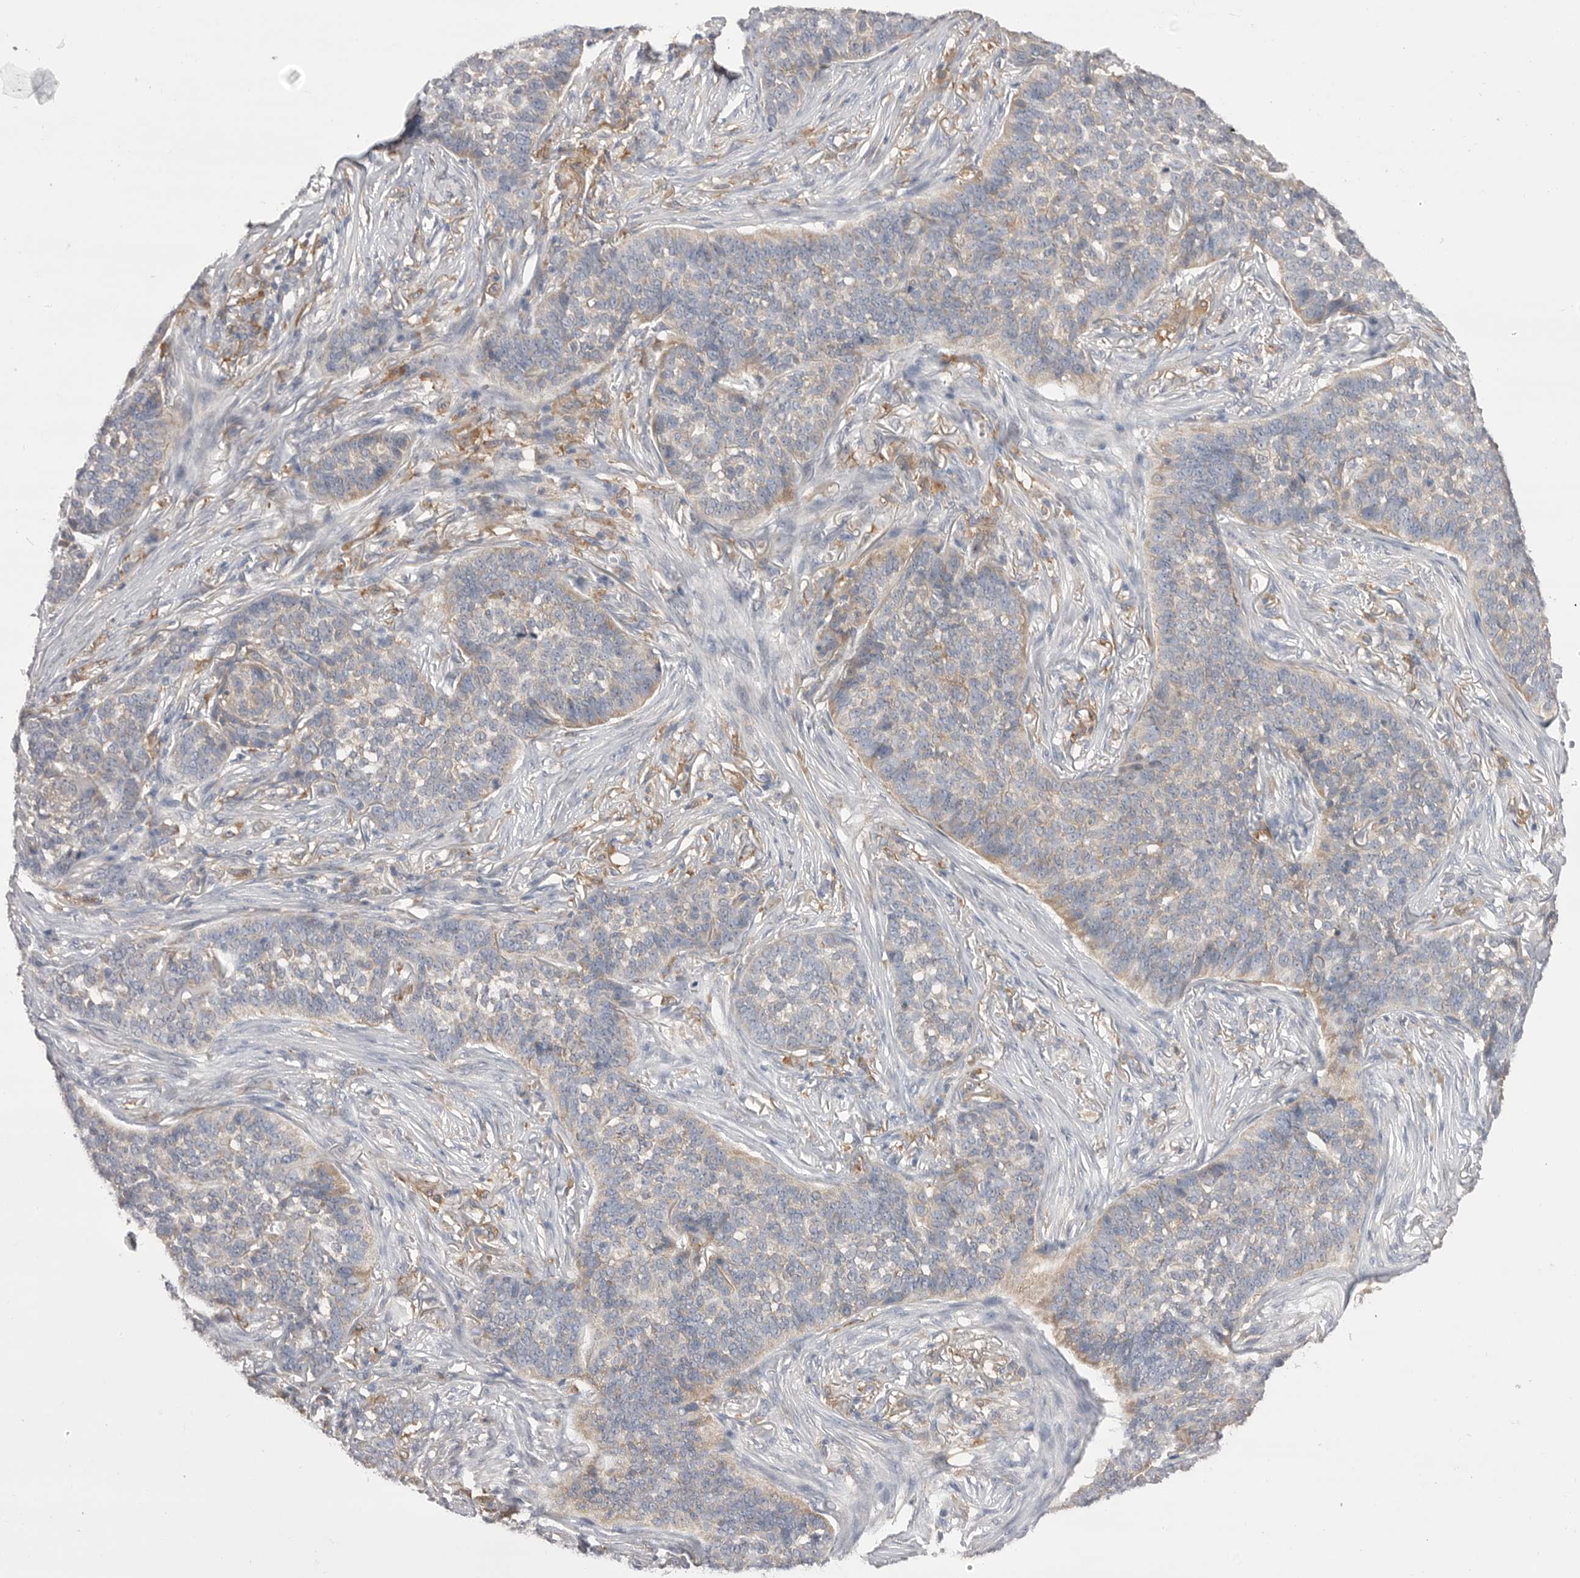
{"staining": {"intensity": "weak", "quantity": "<25%", "location": "cytoplasmic/membranous"}, "tissue": "skin cancer", "cell_type": "Tumor cells", "image_type": "cancer", "snomed": [{"axis": "morphology", "description": "Basal cell carcinoma"}, {"axis": "topography", "description": "Skin"}], "caption": "An image of human skin cancer is negative for staining in tumor cells. The staining was performed using DAB to visualize the protein expression in brown, while the nuclei were stained in blue with hematoxylin (Magnification: 20x).", "gene": "VAC14", "patient": {"sex": "male", "age": 85}}